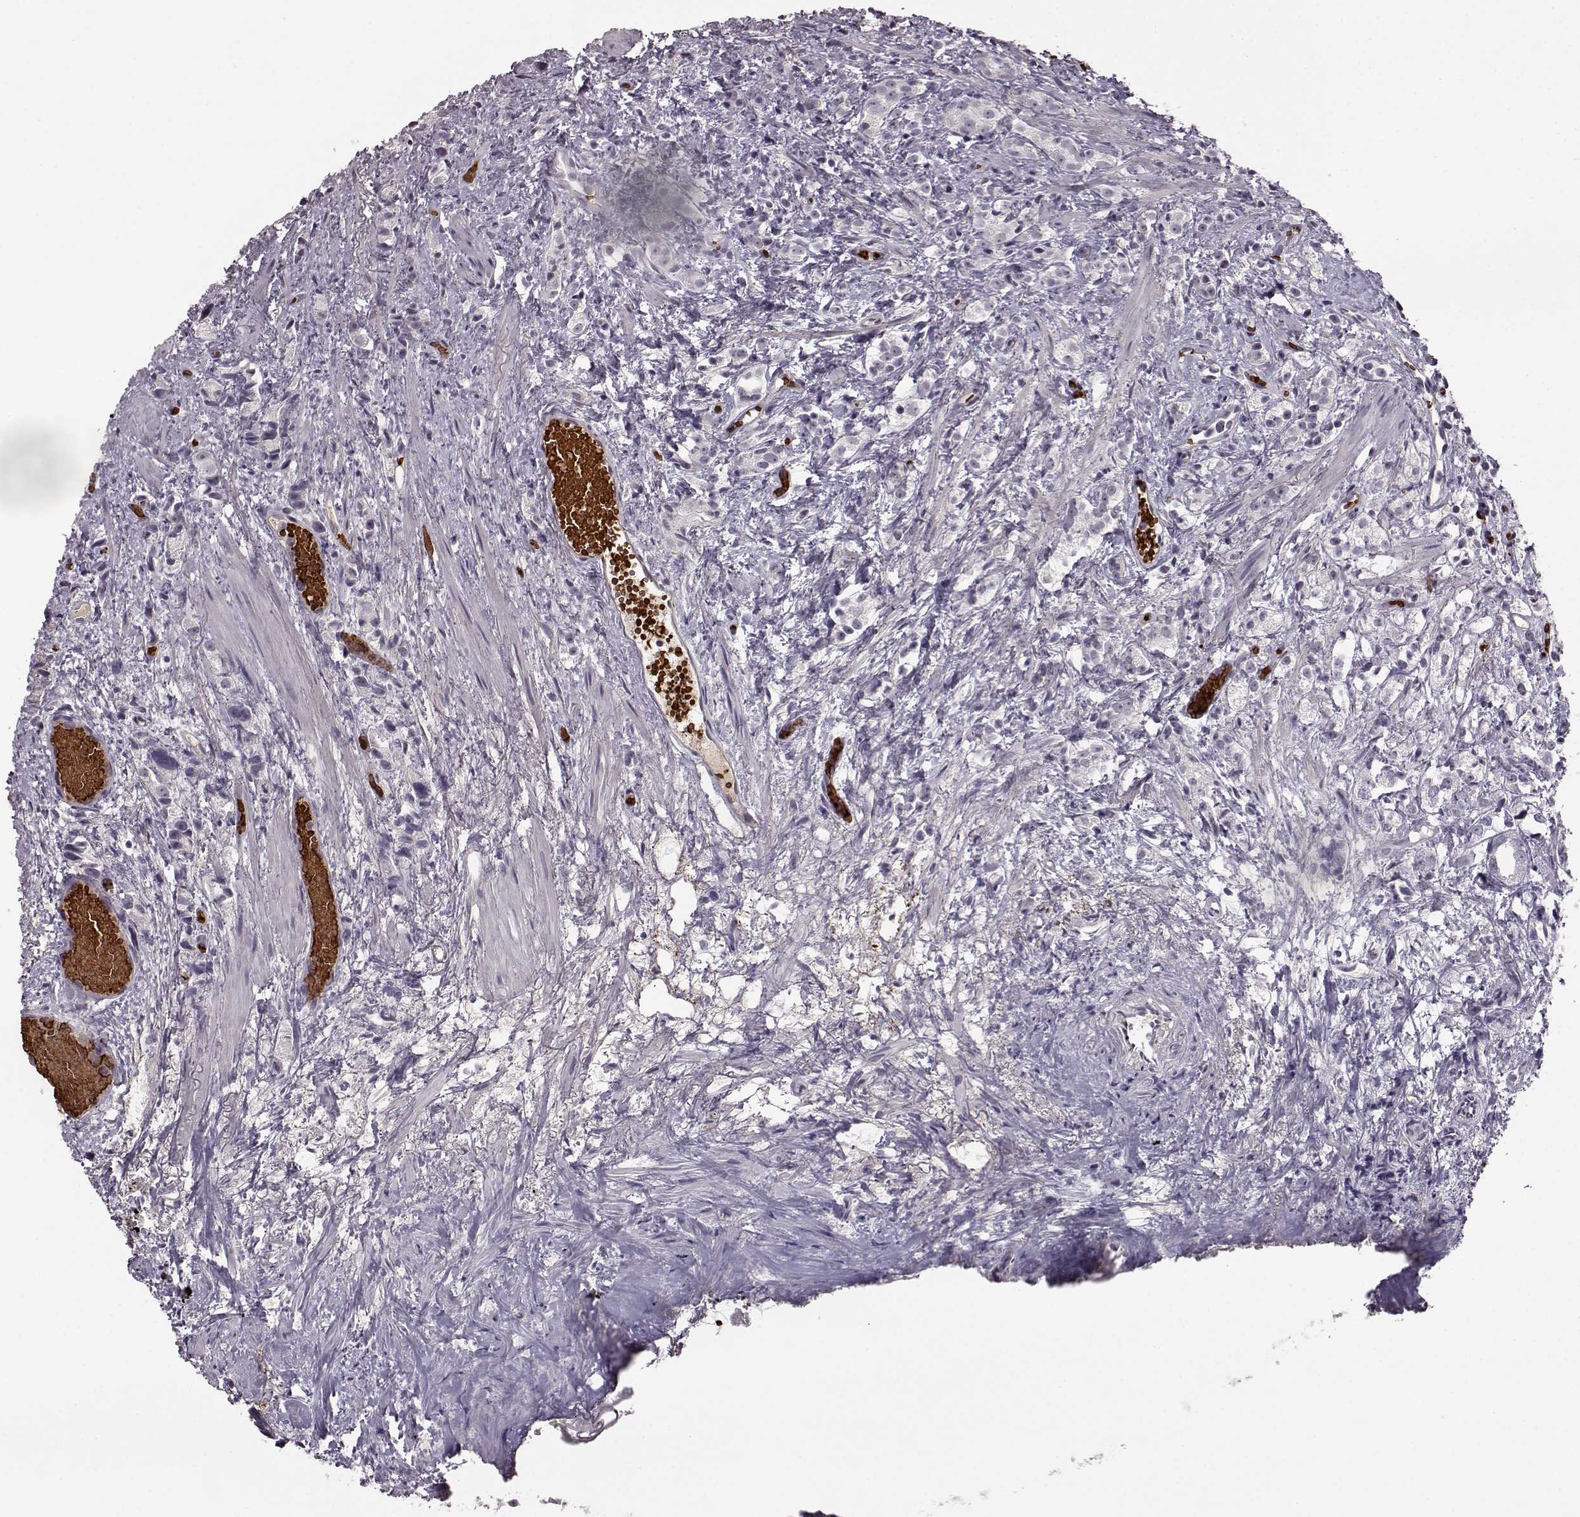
{"staining": {"intensity": "negative", "quantity": "none", "location": "none"}, "tissue": "prostate cancer", "cell_type": "Tumor cells", "image_type": "cancer", "snomed": [{"axis": "morphology", "description": "Adenocarcinoma, High grade"}, {"axis": "topography", "description": "Prostate"}], "caption": "An immunohistochemistry image of adenocarcinoma (high-grade) (prostate) is shown. There is no staining in tumor cells of adenocarcinoma (high-grade) (prostate).", "gene": "PROP1", "patient": {"sex": "male", "age": 53}}